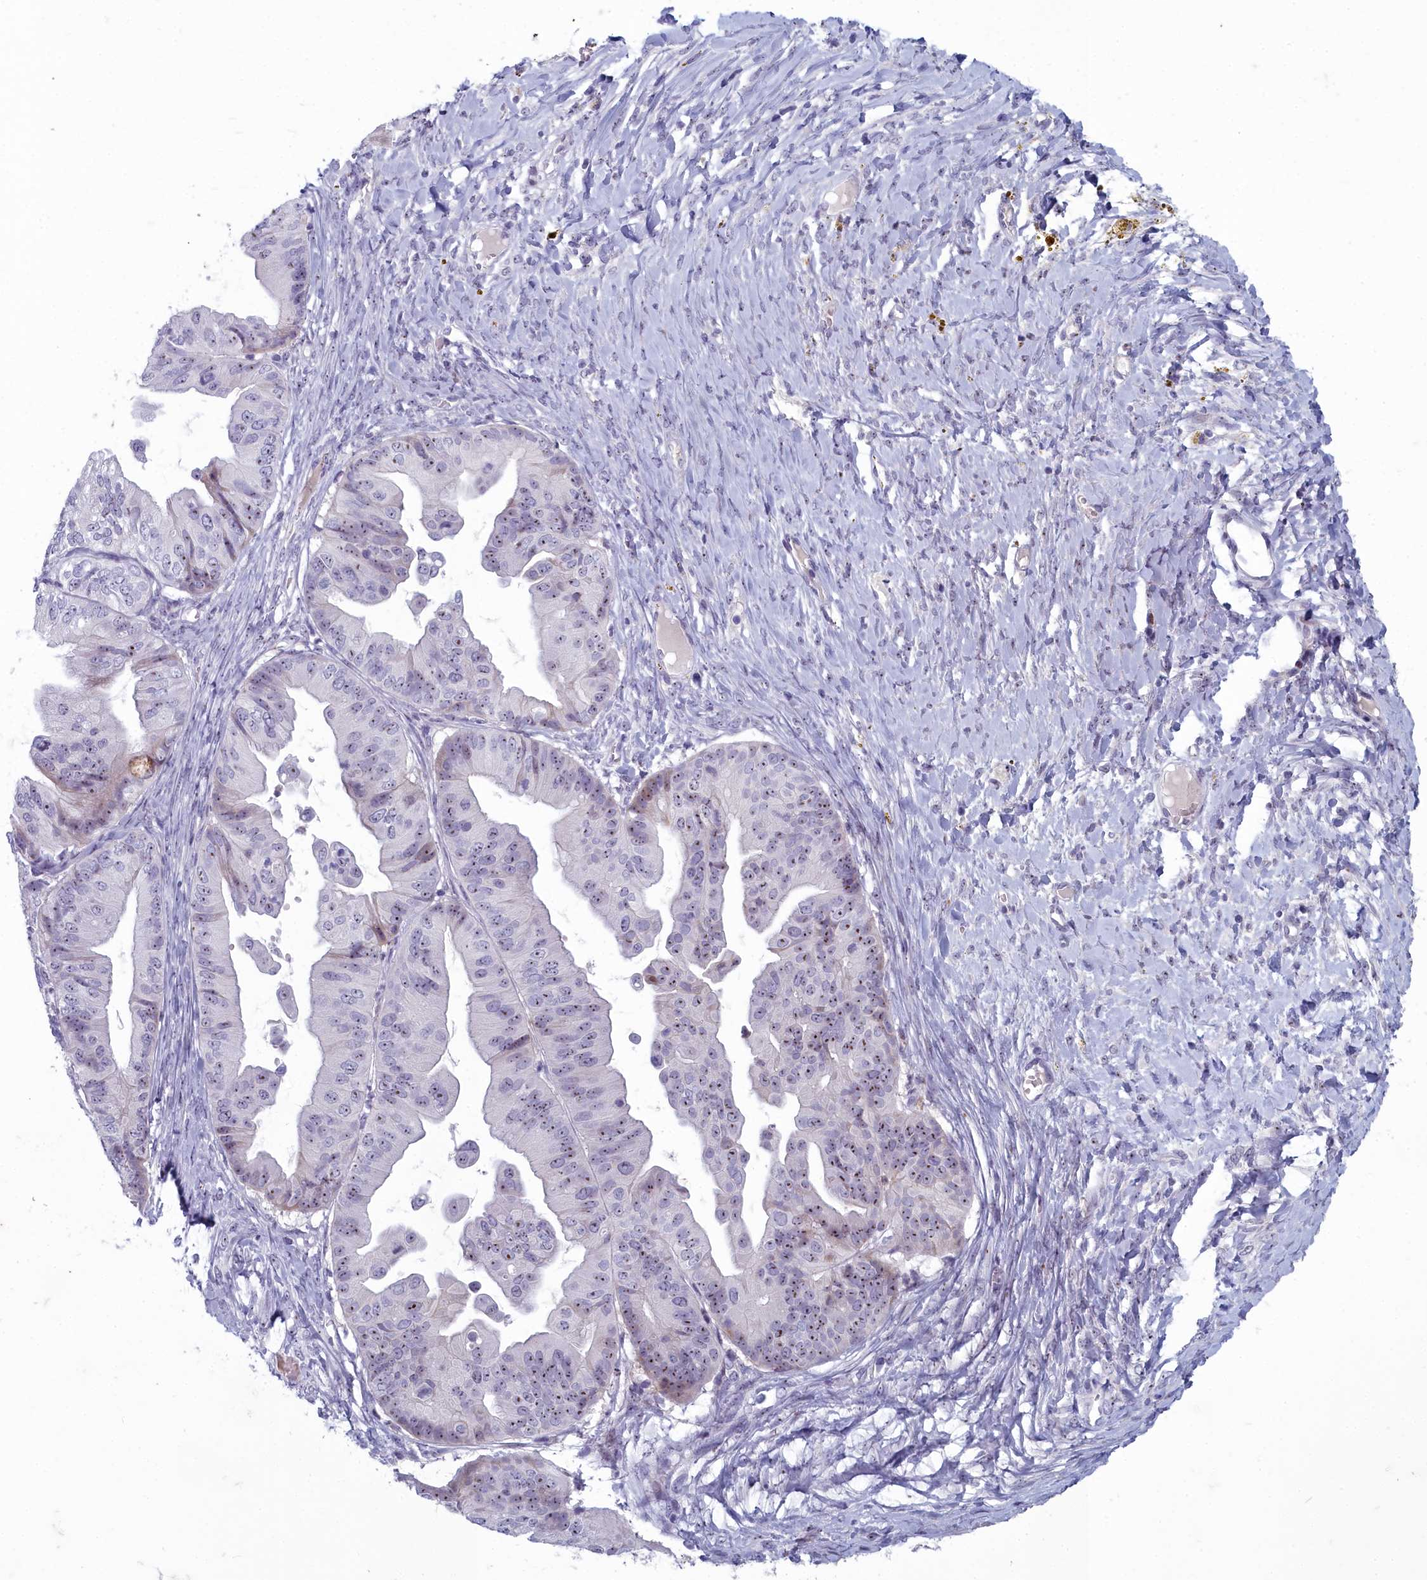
{"staining": {"intensity": "moderate", "quantity": "<25%", "location": "nuclear"}, "tissue": "ovarian cancer", "cell_type": "Tumor cells", "image_type": "cancer", "snomed": [{"axis": "morphology", "description": "Cystadenocarcinoma, mucinous, NOS"}, {"axis": "topography", "description": "Ovary"}], "caption": "Immunohistochemical staining of human ovarian cancer (mucinous cystadenocarcinoma) displays low levels of moderate nuclear protein positivity in approximately <25% of tumor cells.", "gene": "INSYN2A", "patient": {"sex": "female", "age": 61}}